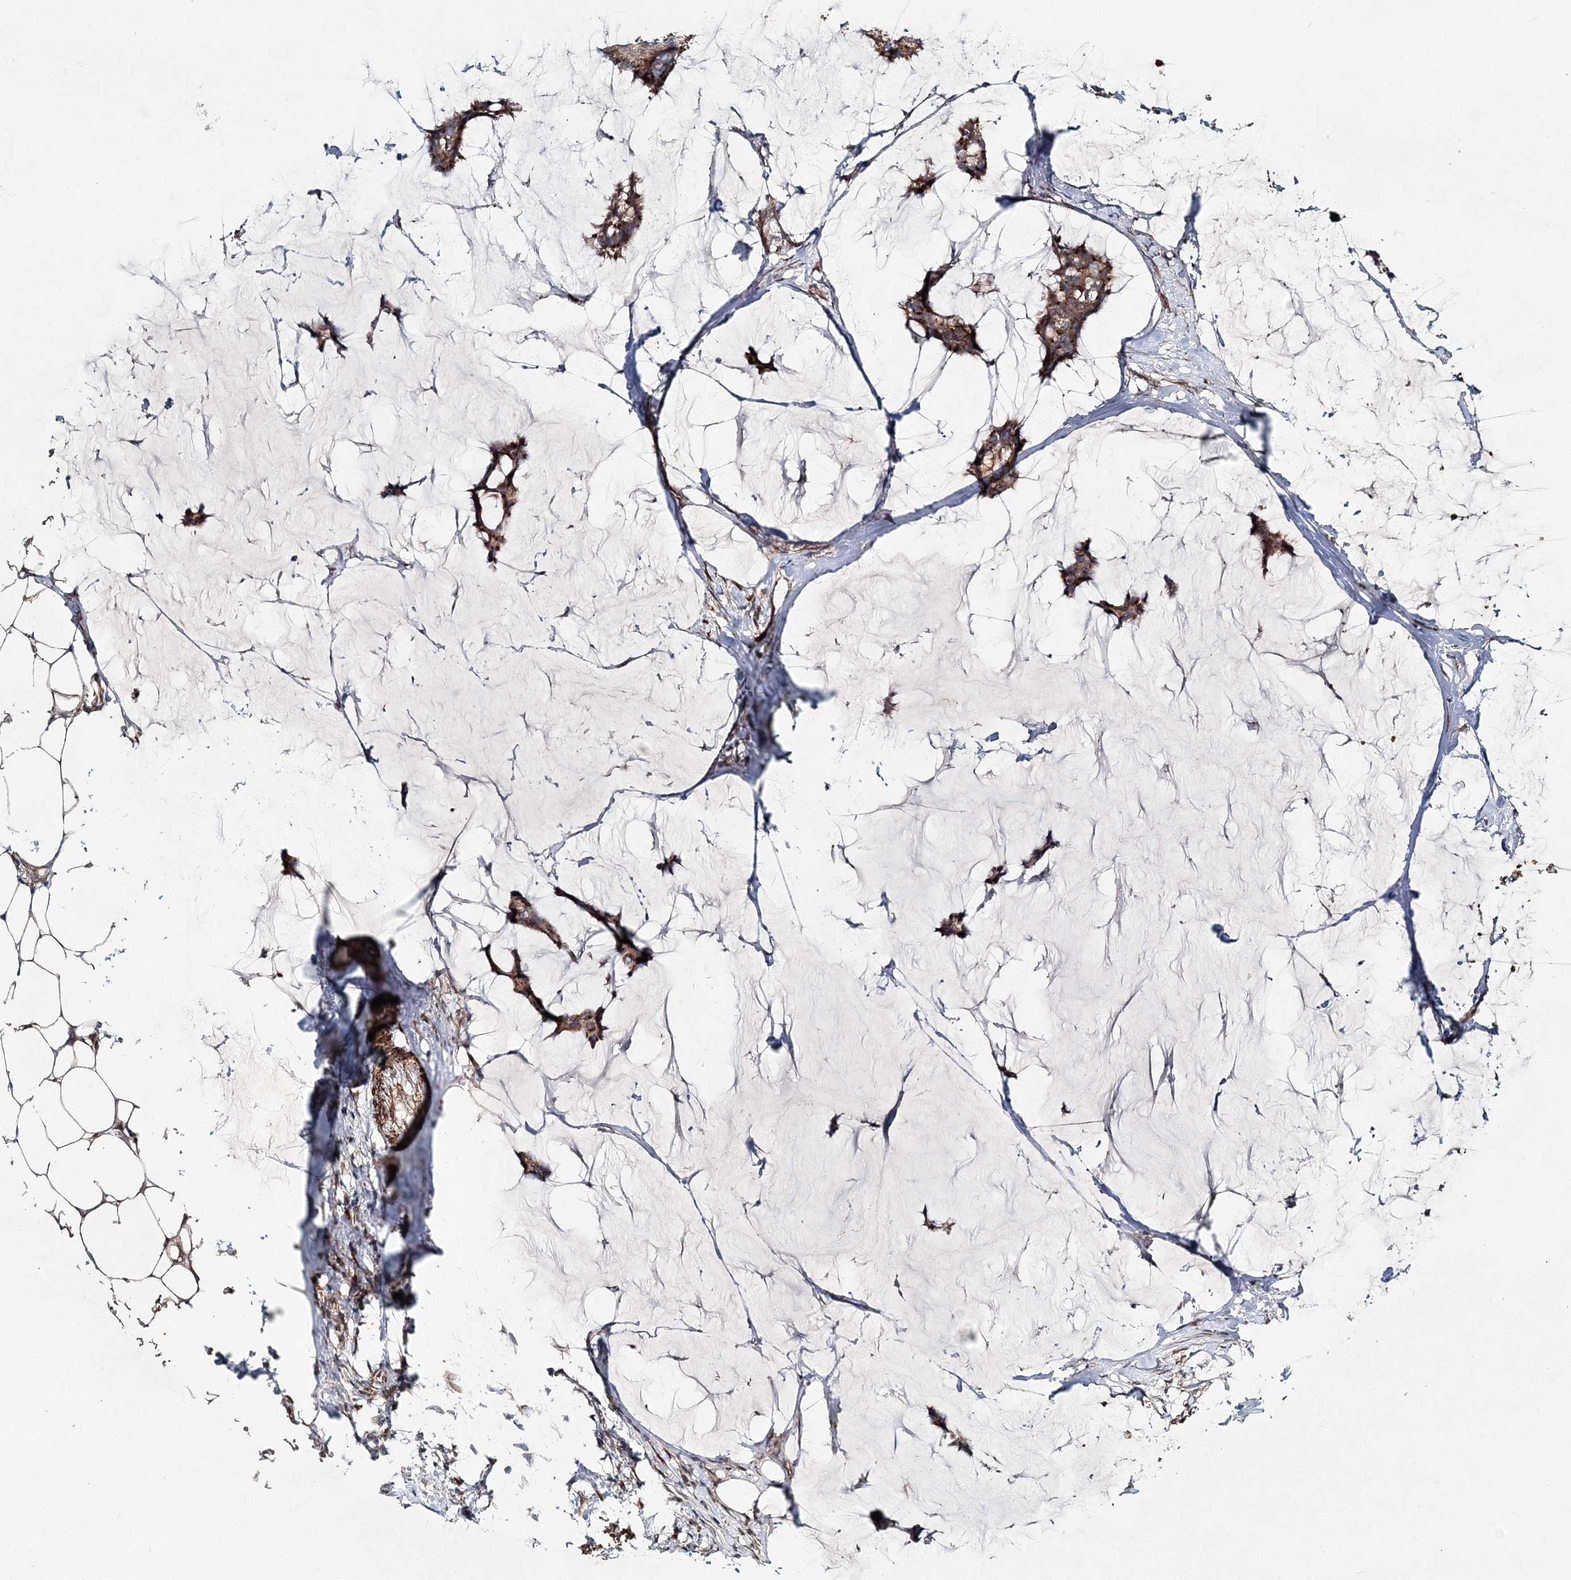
{"staining": {"intensity": "moderate", "quantity": ">75%", "location": "cytoplasmic/membranous"}, "tissue": "breast cancer", "cell_type": "Tumor cells", "image_type": "cancer", "snomed": [{"axis": "morphology", "description": "Duct carcinoma"}, {"axis": "topography", "description": "Breast"}], "caption": "Immunohistochemical staining of human breast cancer (intraductal carcinoma) displays moderate cytoplasmic/membranous protein expression in about >75% of tumor cells.", "gene": "NBAS", "patient": {"sex": "female", "age": 93}}